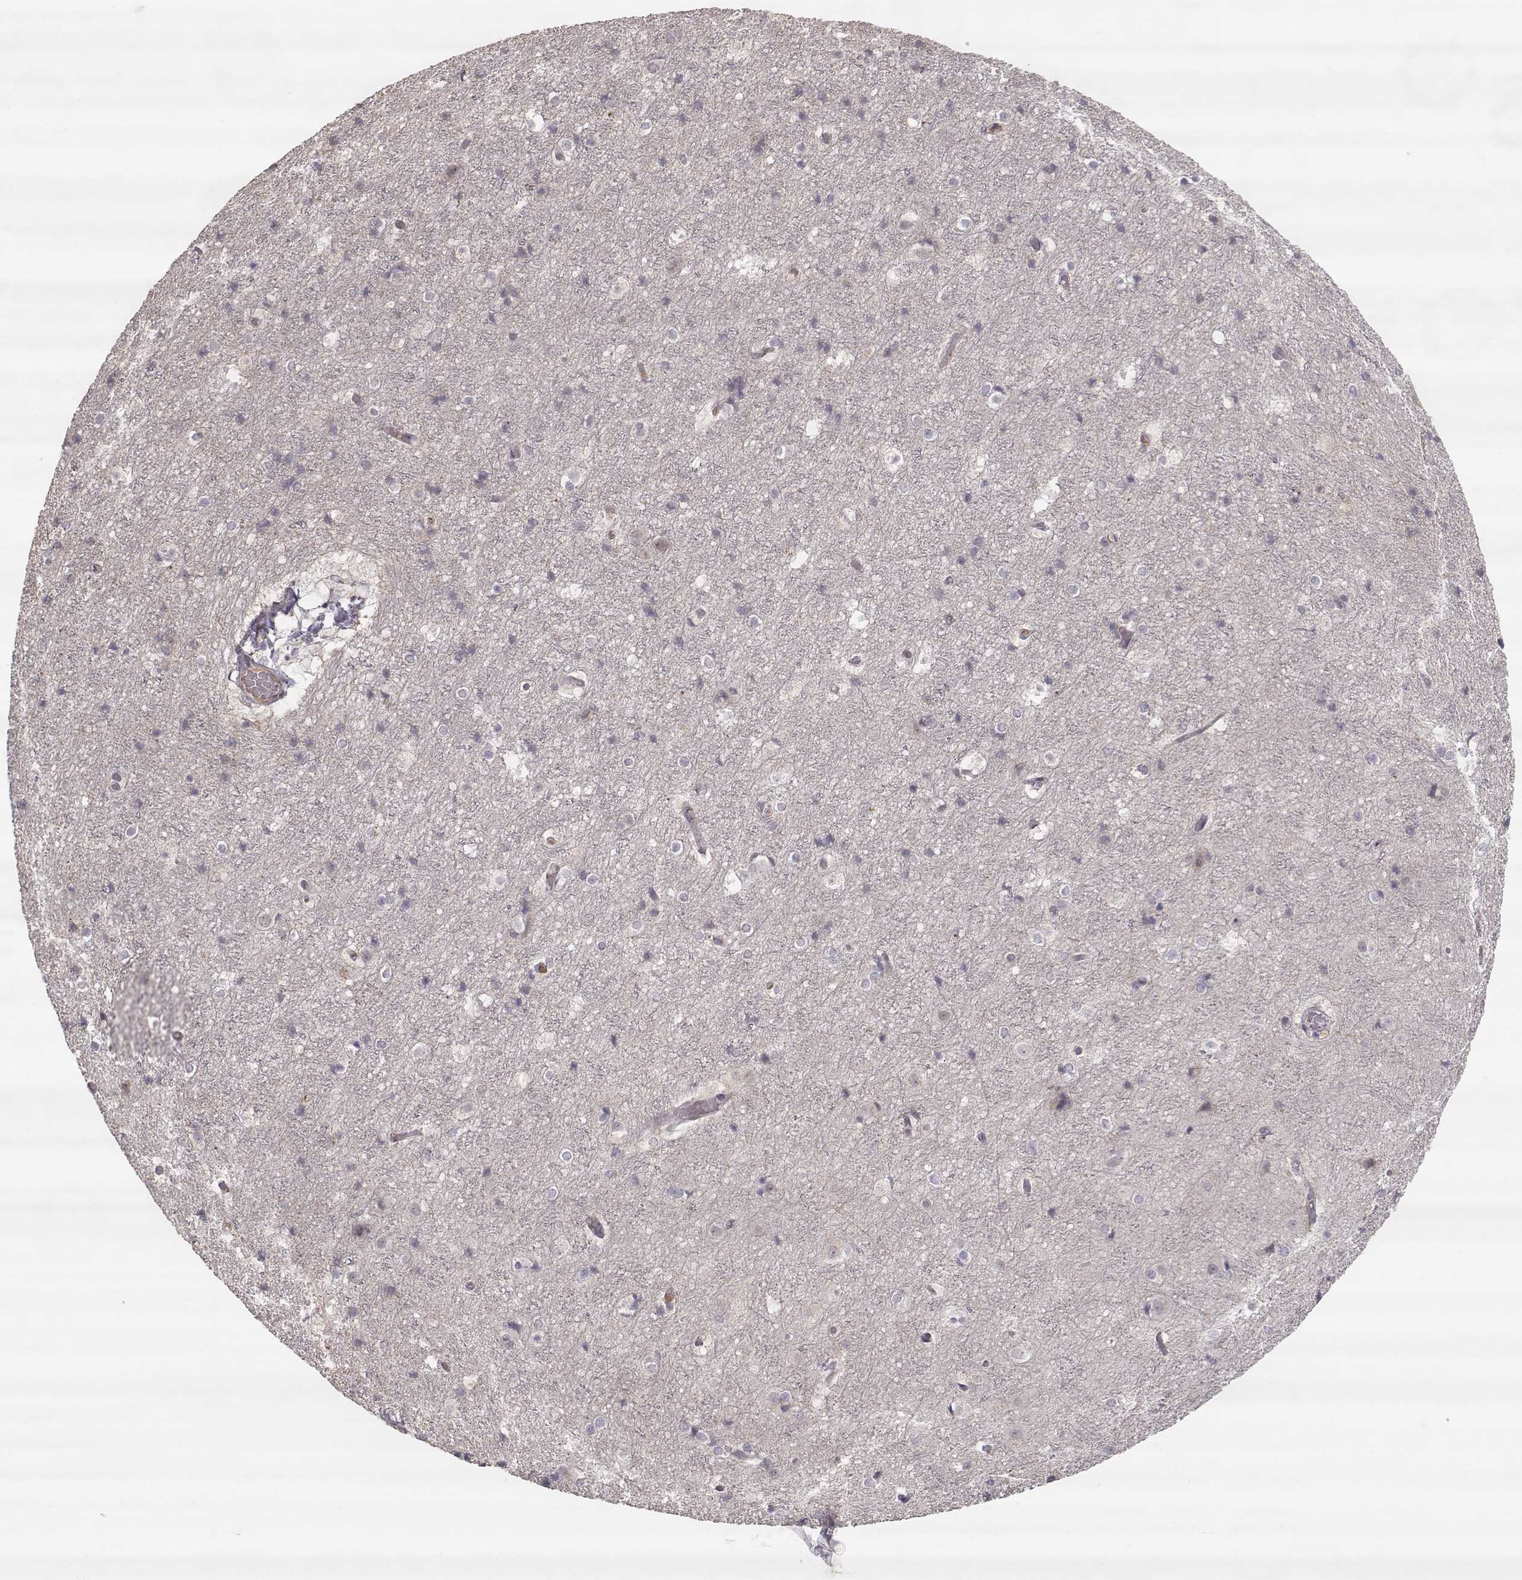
{"staining": {"intensity": "negative", "quantity": "none", "location": "none"}, "tissue": "cerebral cortex", "cell_type": "Endothelial cells", "image_type": "normal", "snomed": [{"axis": "morphology", "description": "Normal tissue, NOS"}, {"axis": "topography", "description": "Cerebral cortex"}], "caption": "This histopathology image is of unremarkable cerebral cortex stained with immunohistochemistry to label a protein in brown with the nuclei are counter-stained blue. There is no expression in endothelial cells. (DAB (3,3'-diaminobenzidine) immunohistochemistry (IHC), high magnification).", "gene": "PNMT", "patient": {"sex": "female", "age": 52}}